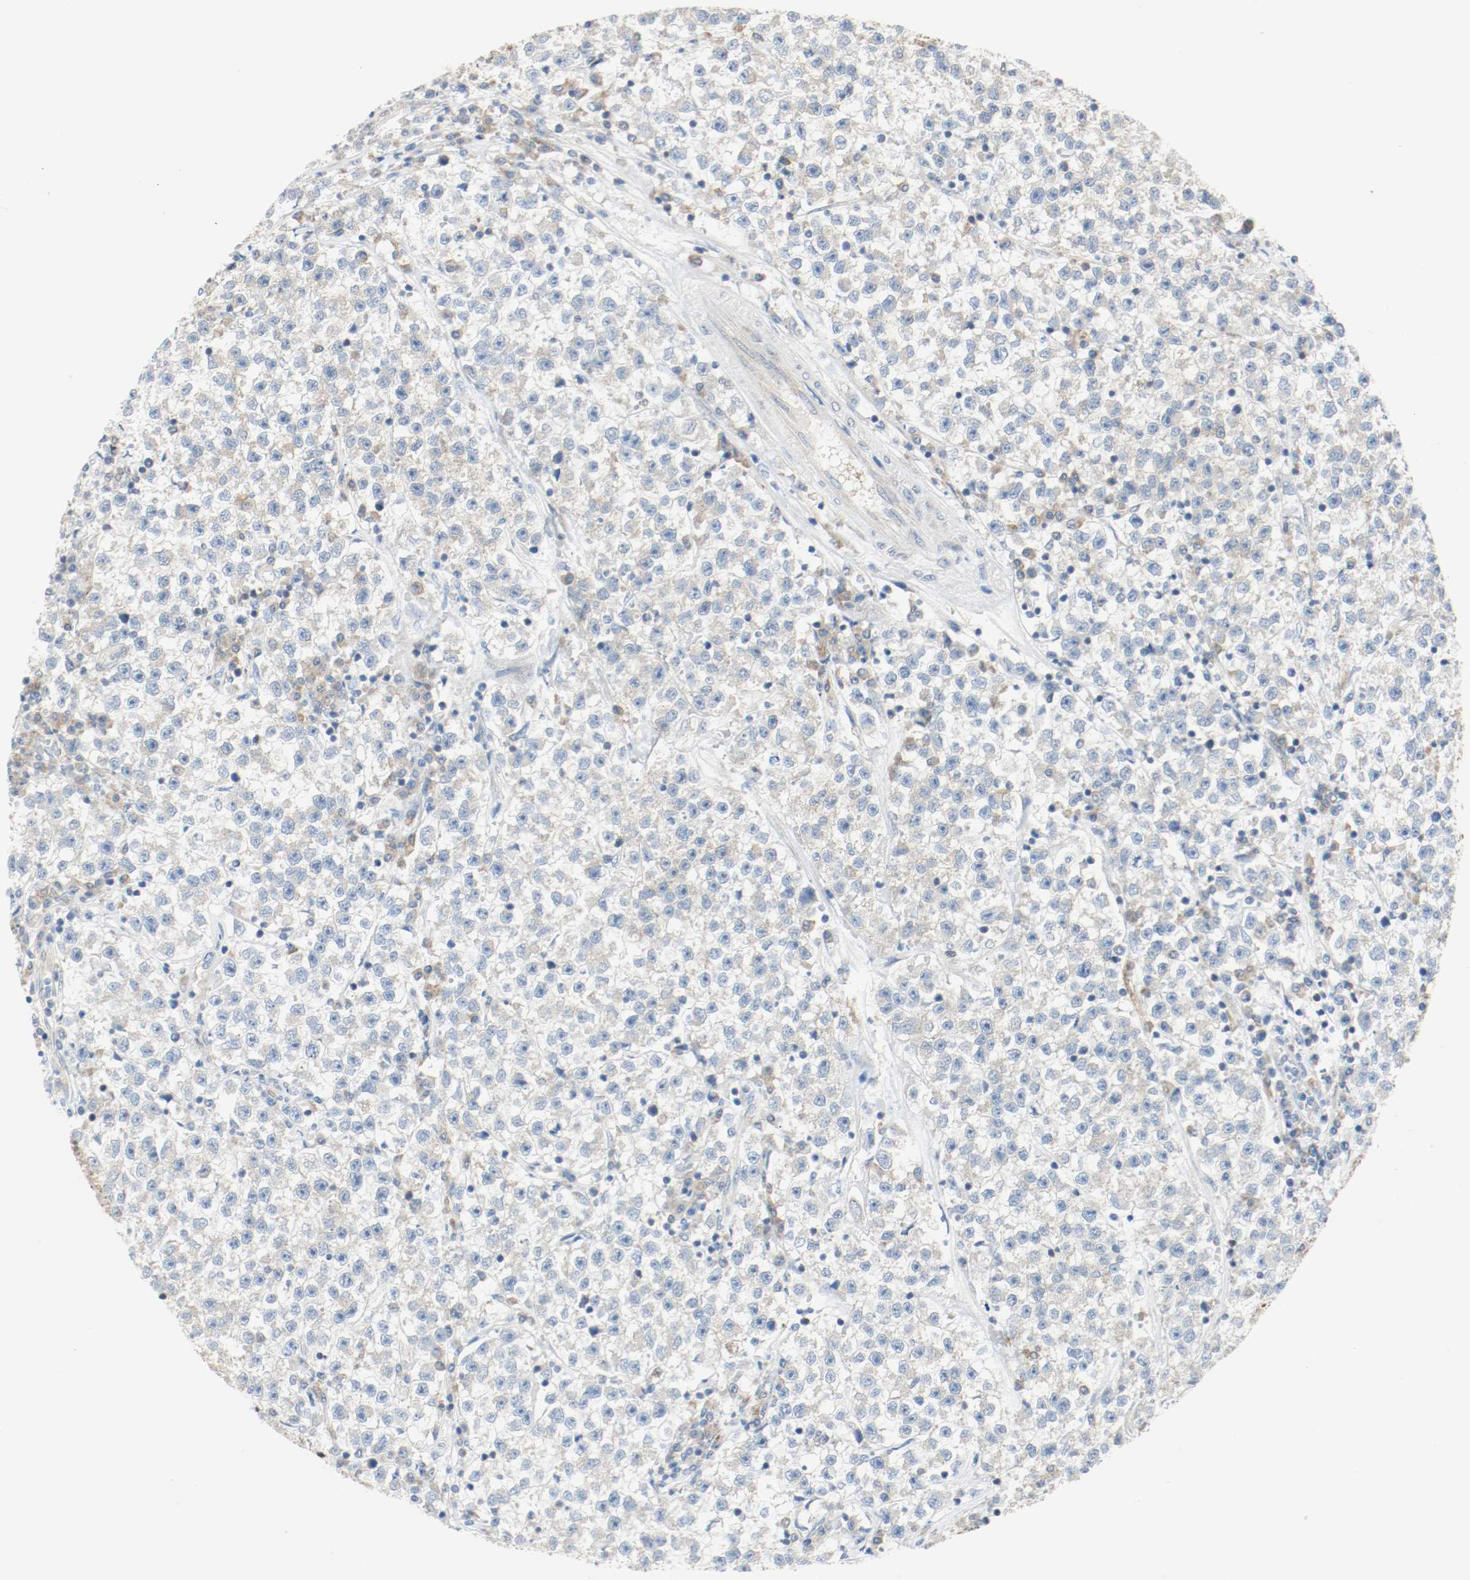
{"staining": {"intensity": "weak", "quantity": "25%-75%", "location": "cytoplasmic/membranous"}, "tissue": "testis cancer", "cell_type": "Tumor cells", "image_type": "cancer", "snomed": [{"axis": "morphology", "description": "Seminoma, NOS"}, {"axis": "topography", "description": "Testis"}], "caption": "An immunohistochemistry micrograph of neoplastic tissue is shown. Protein staining in brown shows weak cytoplasmic/membranous positivity in testis seminoma within tumor cells. The staining is performed using DAB (3,3'-diaminobenzidine) brown chromogen to label protein expression. The nuclei are counter-stained blue using hematoxylin.", "gene": "PPME1", "patient": {"sex": "male", "age": 22}}